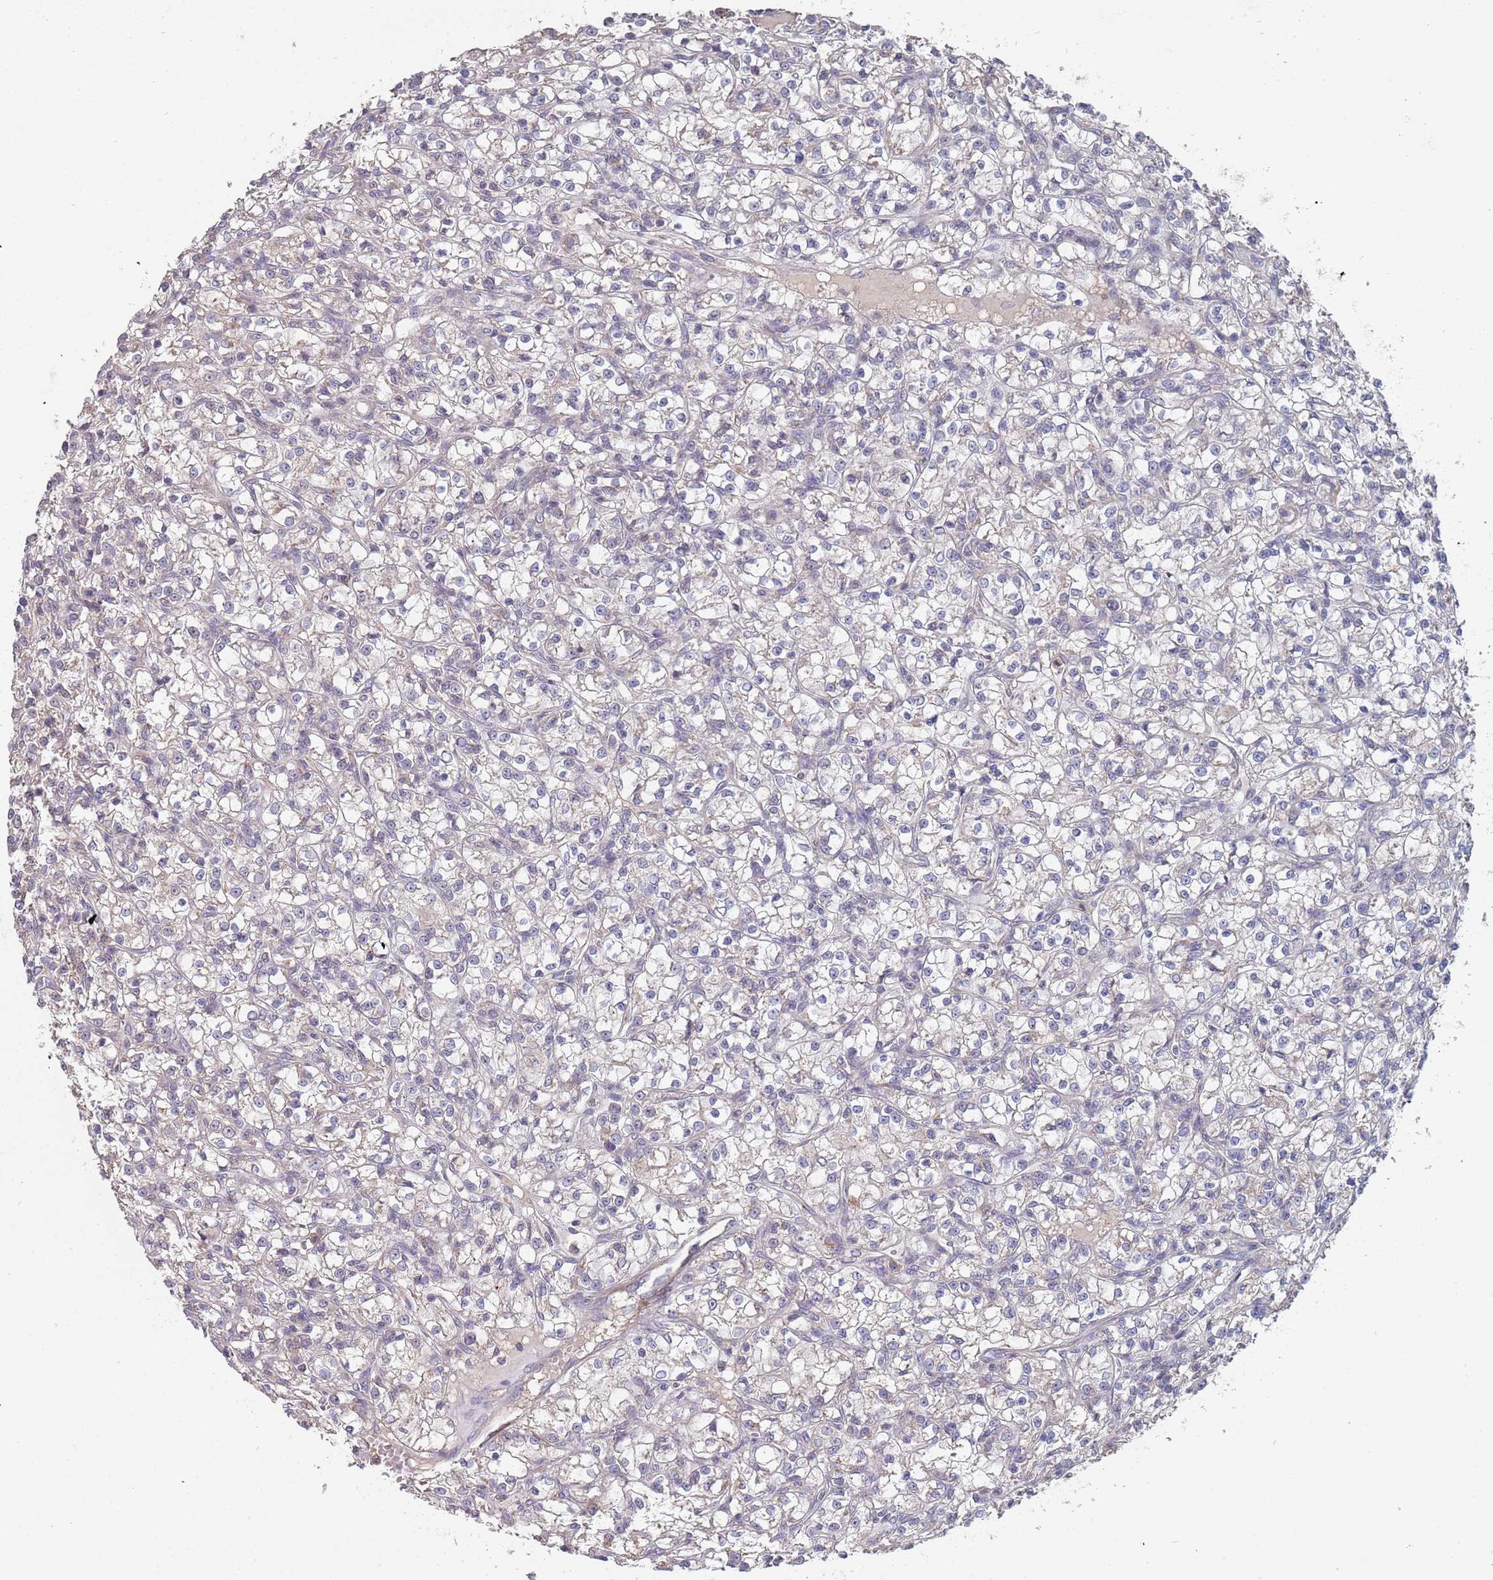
{"staining": {"intensity": "negative", "quantity": "none", "location": "none"}, "tissue": "renal cancer", "cell_type": "Tumor cells", "image_type": "cancer", "snomed": [{"axis": "morphology", "description": "Adenocarcinoma, NOS"}, {"axis": "topography", "description": "Kidney"}], "caption": "This is an immunohistochemistry image of adenocarcinoma (renal). There is no positivity in tumor cells.", "gene": "TCEANC2", "patient": {"sex": "female", "age": 59}}